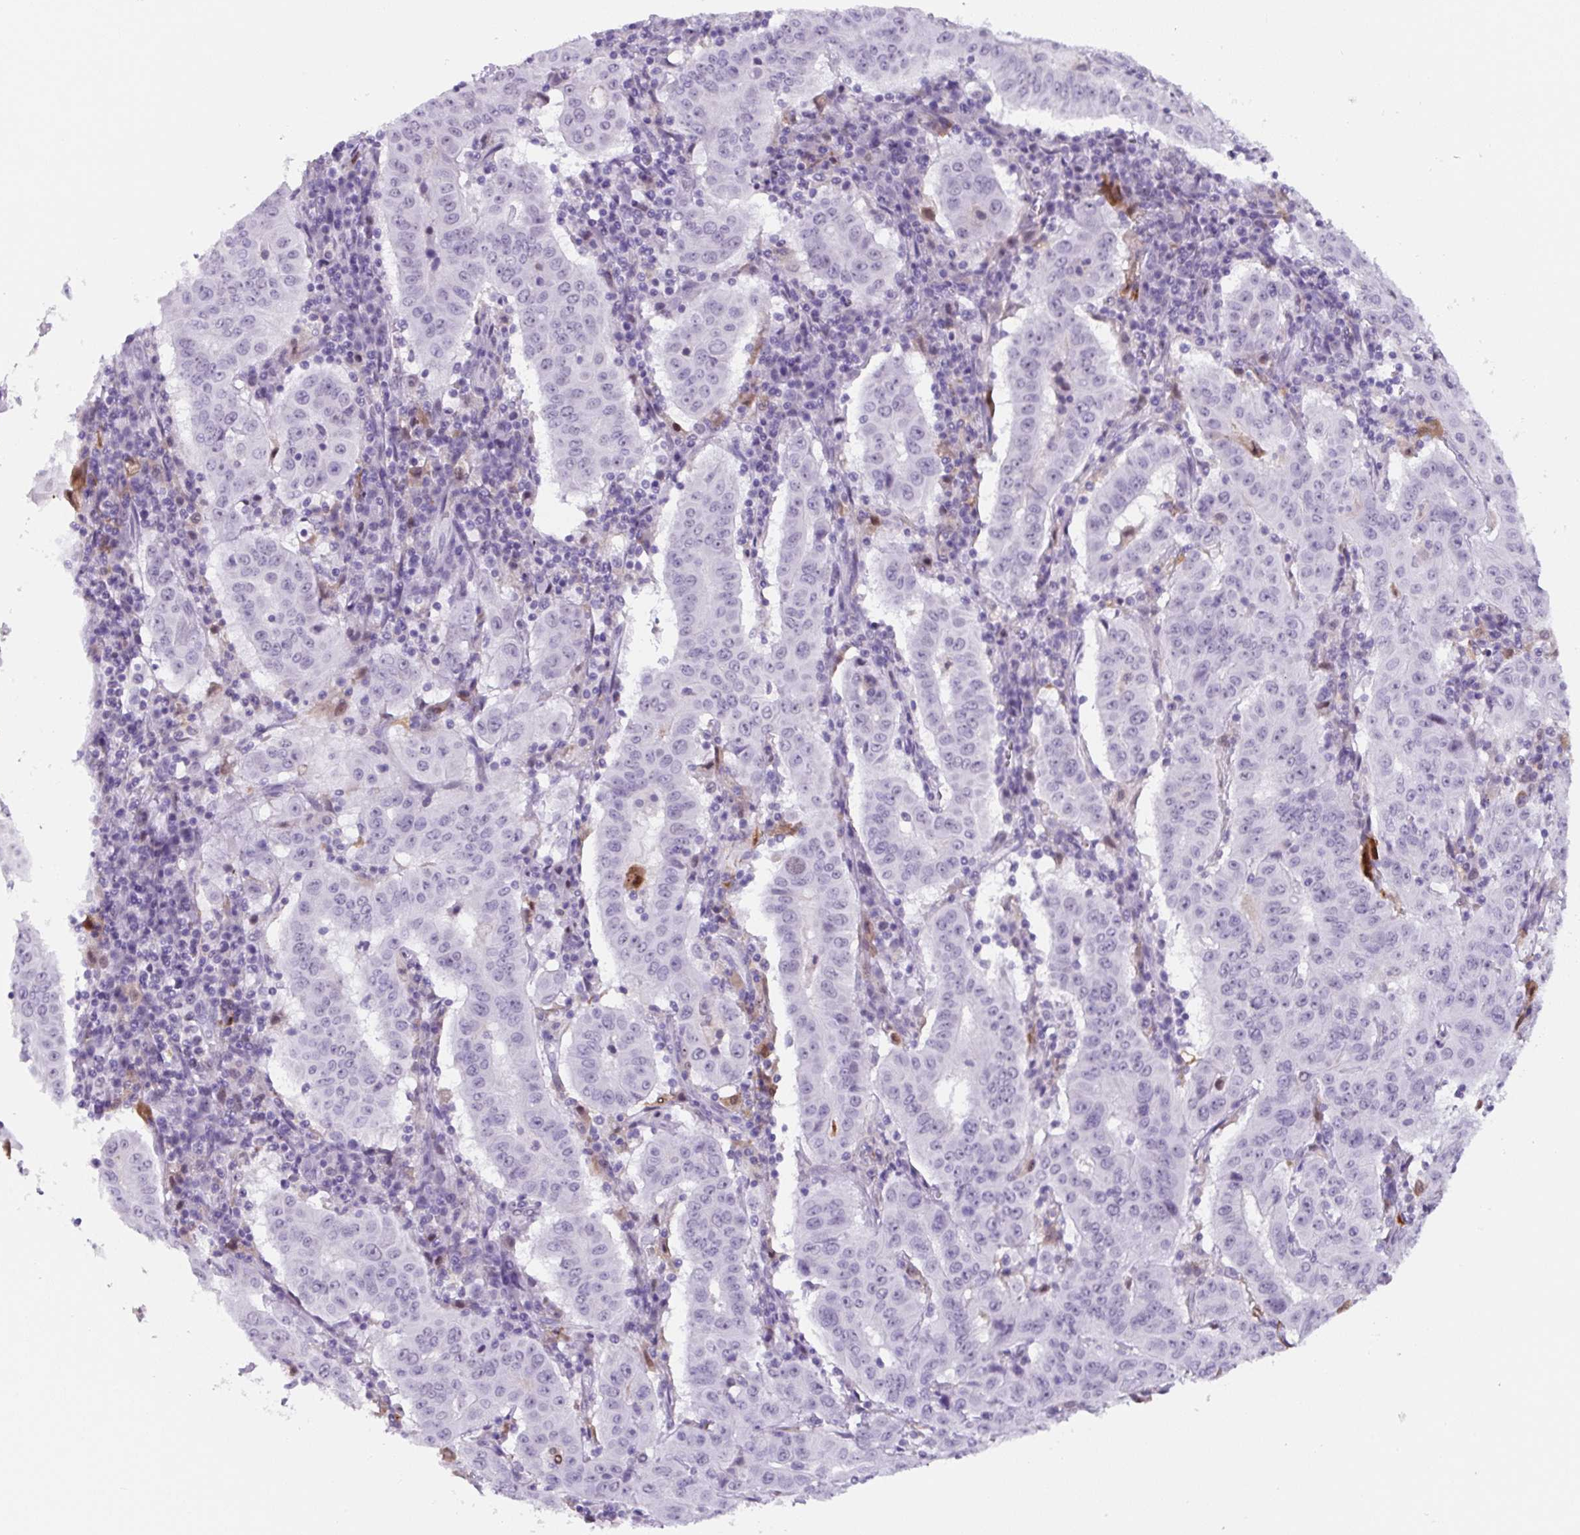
{"staining": {"intensity": "negative", "quantity": "none", "location": "none"}, "tissue": "pancreatic cancer", "cell_type": "Tumor cells", "image_type": "cancer", "snomed": [{"axis": "morphology", "description": "Adenocarcinoma, NOS"}, {"axis": "topography", "description": "Pancreas"}], "caption": "The image displays no significant positivity in tumor cells of pancreatic adenocarcinoma.", "gene": "TNFRSF8", "patient": {"sex": "male", "age": 63}}